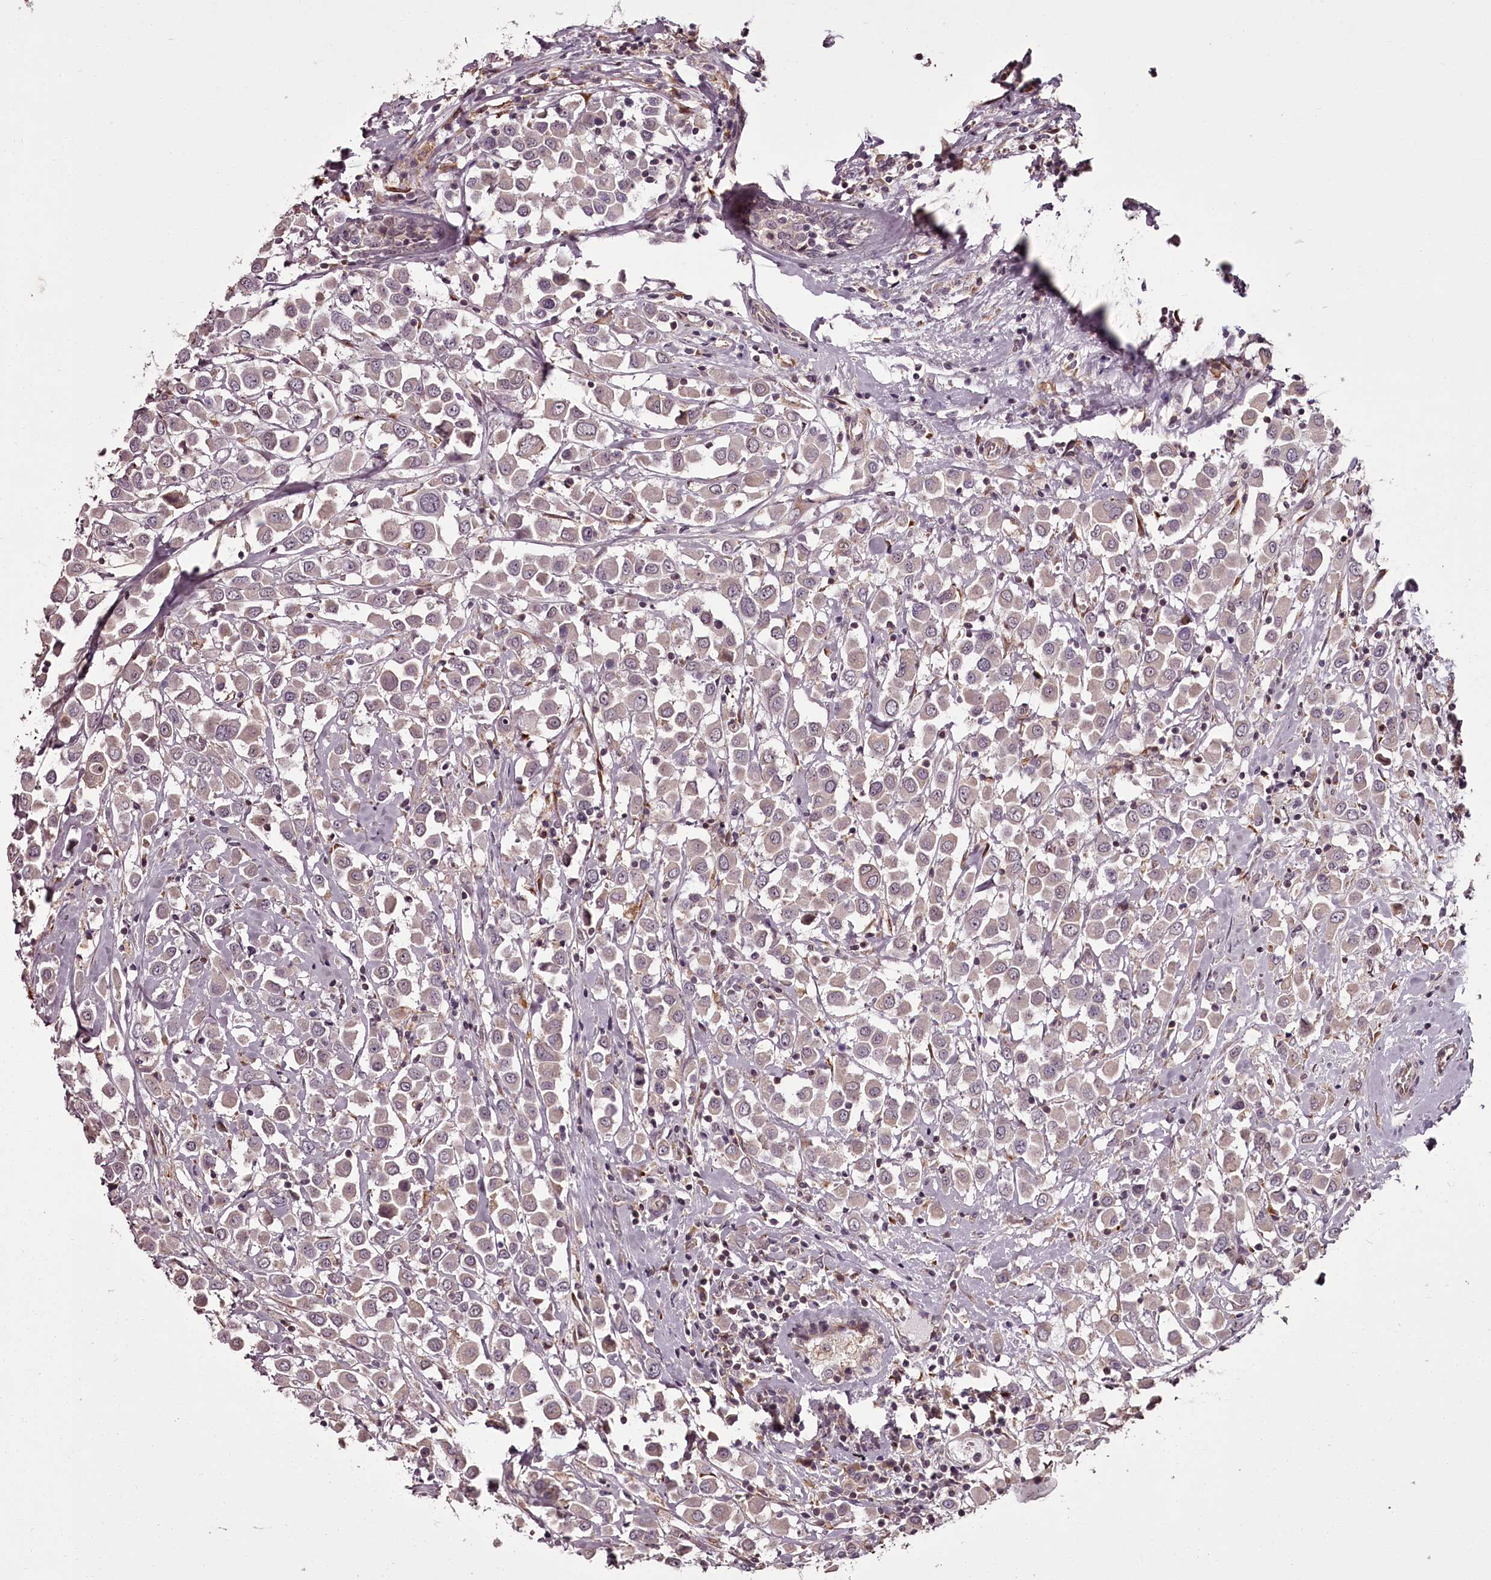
{"staining": {"intensity": "weak", "quantity": "25%-75%", "location": "cytoplasmic/membranous"}, "tissue": "breast cancer", "cell_type": "Tumor cells", "image_type": "cancer", "snomed": [{"axis": "morphology", "description": "Duct carcinoma"}, {"axis": "topography", "description": "Breast"}], "caption": "Immunohistochemistry (IHC) staining of breast cancer (infiltrating ductal carcinoma), which exhibits low levels of weak cytoplasmic/membranous expression in approximately 25%-75% of tumor cells indicating weak cytoplasmic/membranous protein expression. The staining was performed using DAB (brown) for protein detection and nuclei were counterstained in hematoxylin (blue).", "gene": "CCDC92", "patient": {"sex": "female", "age": 61}}